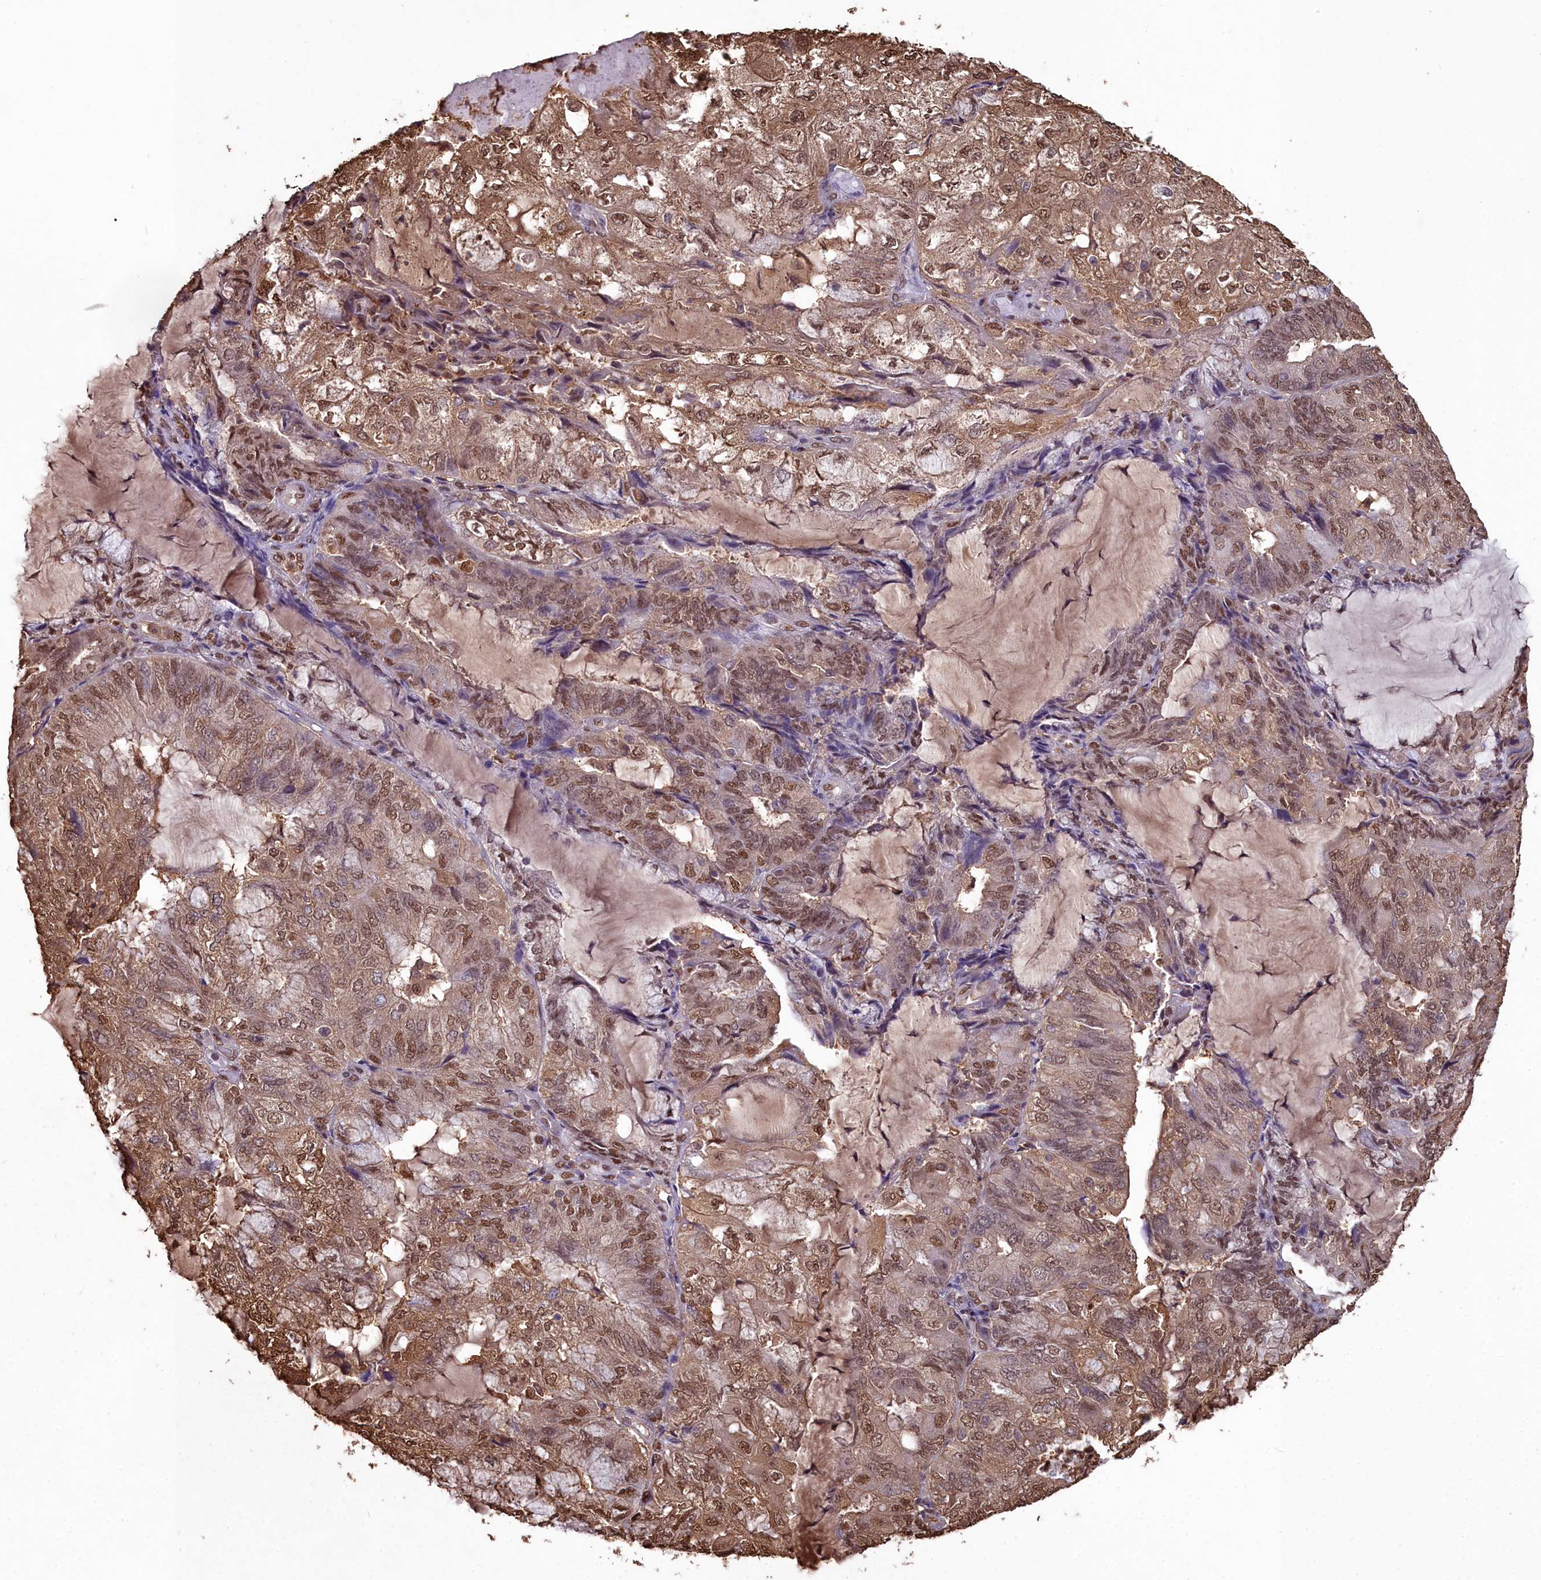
{"staining": {"intensity": "moderate", "quantity": ">75%", "location": "cytoplasmic/membranous,nuclear"}, "tissue": "endometrial cancer", "cell_type": "Tumor cells", "image_type": "cancer", "snomed": [{"axis": "morphology", "description": "Adenocarcinoma, NOS"}, {"axis": "topography", "description": "Endometrium"}], "caption": "A medium amount of moderate cytoplasmic/membranous and nuclear expression is present in approximately >75% of tumor cells in endometrial adenocarcinoma tissue.", "gene": "GAPDH", "patient": {"sex": "female", "age": 81}}